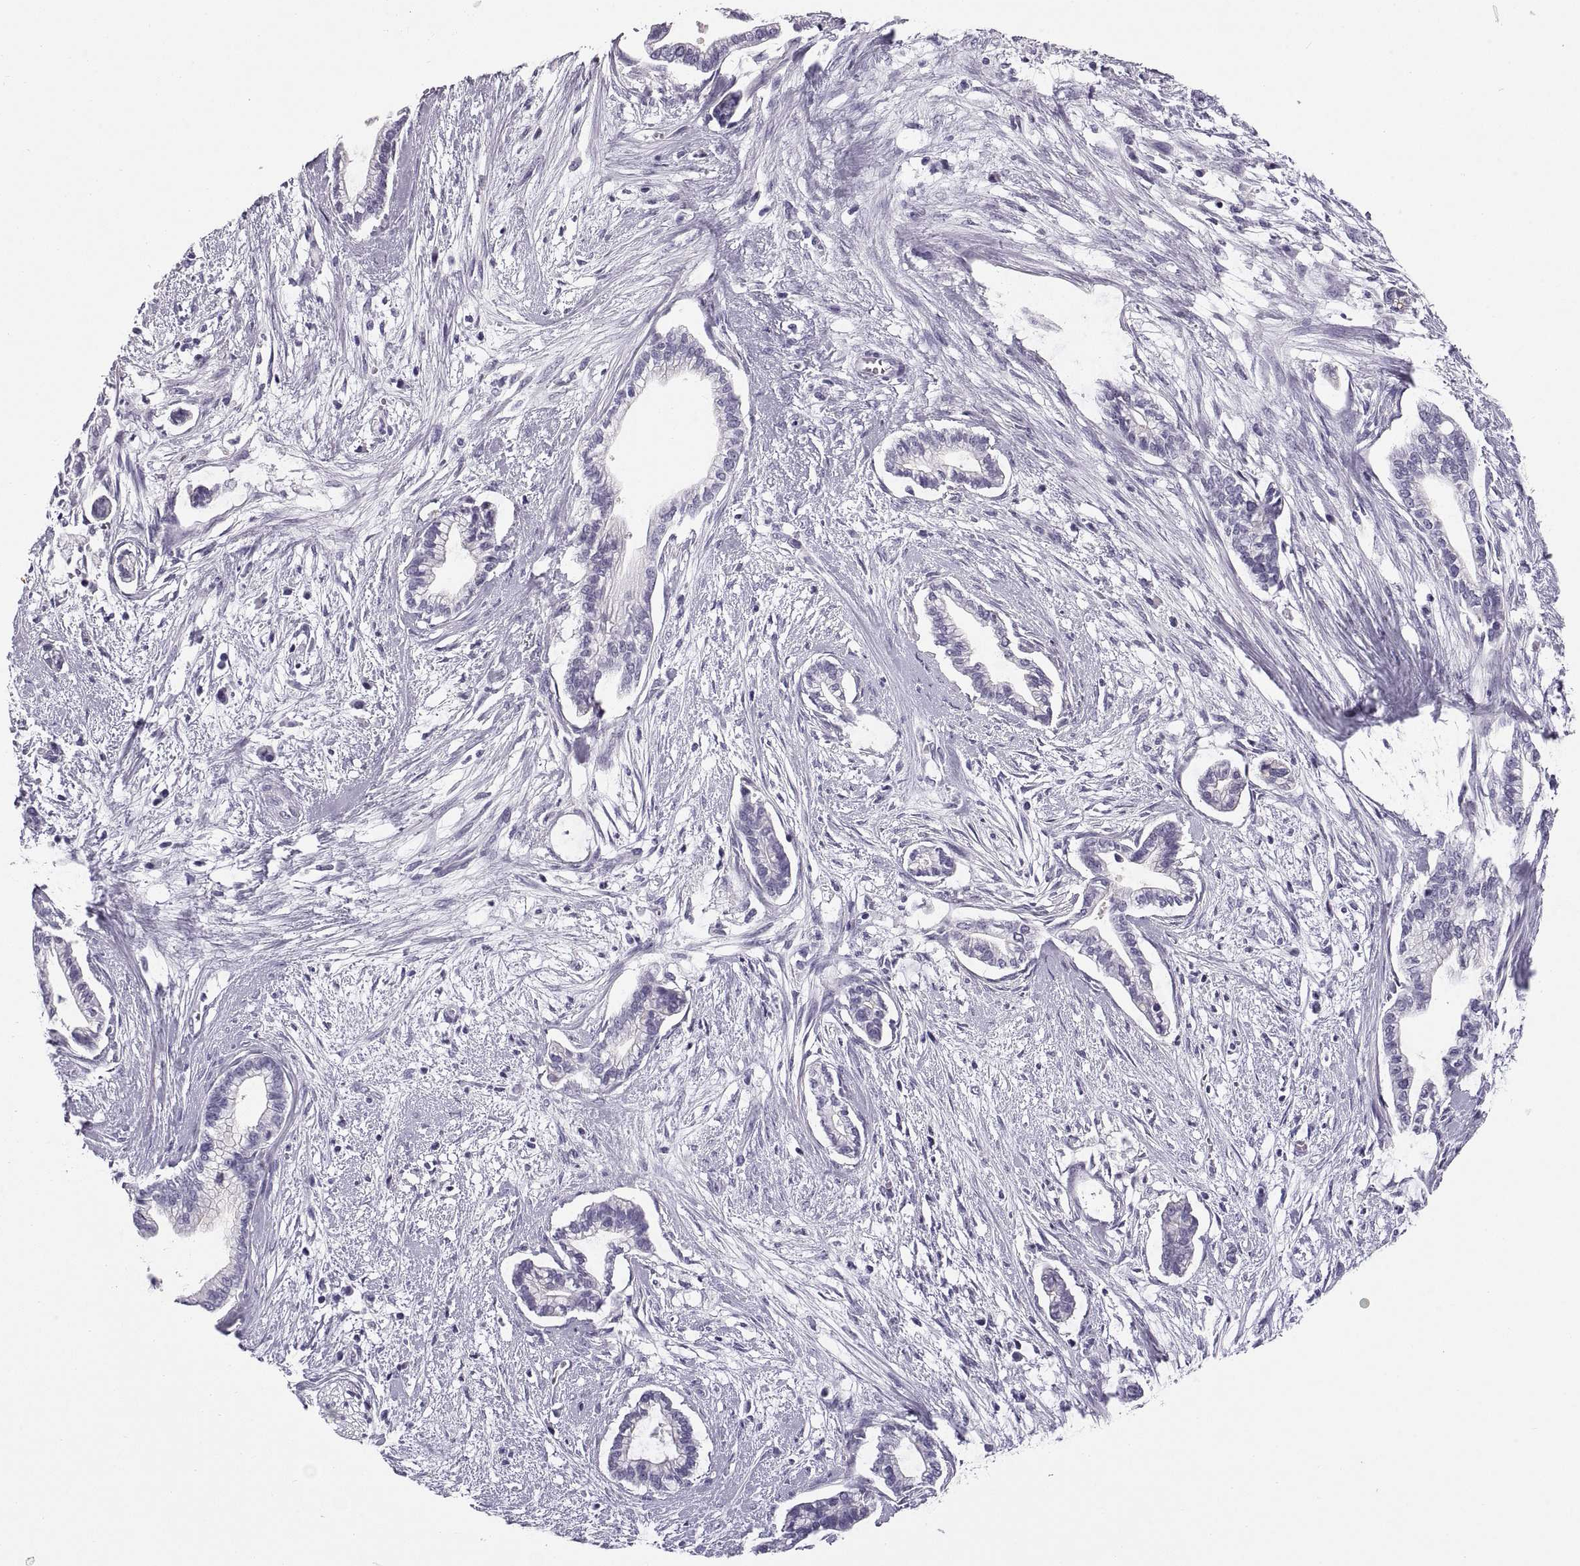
{"staining": {"intensity": "negative", "quantity": "none", "location": "none"}, "tissue": "cervical cancer", "cell_type": "Tumor cells", "image_type": "cancer", "snomed": [{"axis": "morphology", "description": "Adenocarcinoma, NOS"}, {"axis": "topography", "description": "Cervix"}], "caption": "IHC histopathology image of neoplastic tissue: human cervical cancer stained with DAB reveals no significant protein expression in tumor cells. (Immunohistochemistry, brightfield microscopy, high magnification).", "gene": "QRICH2", "patient": {"sex": "female", "age": 62}}